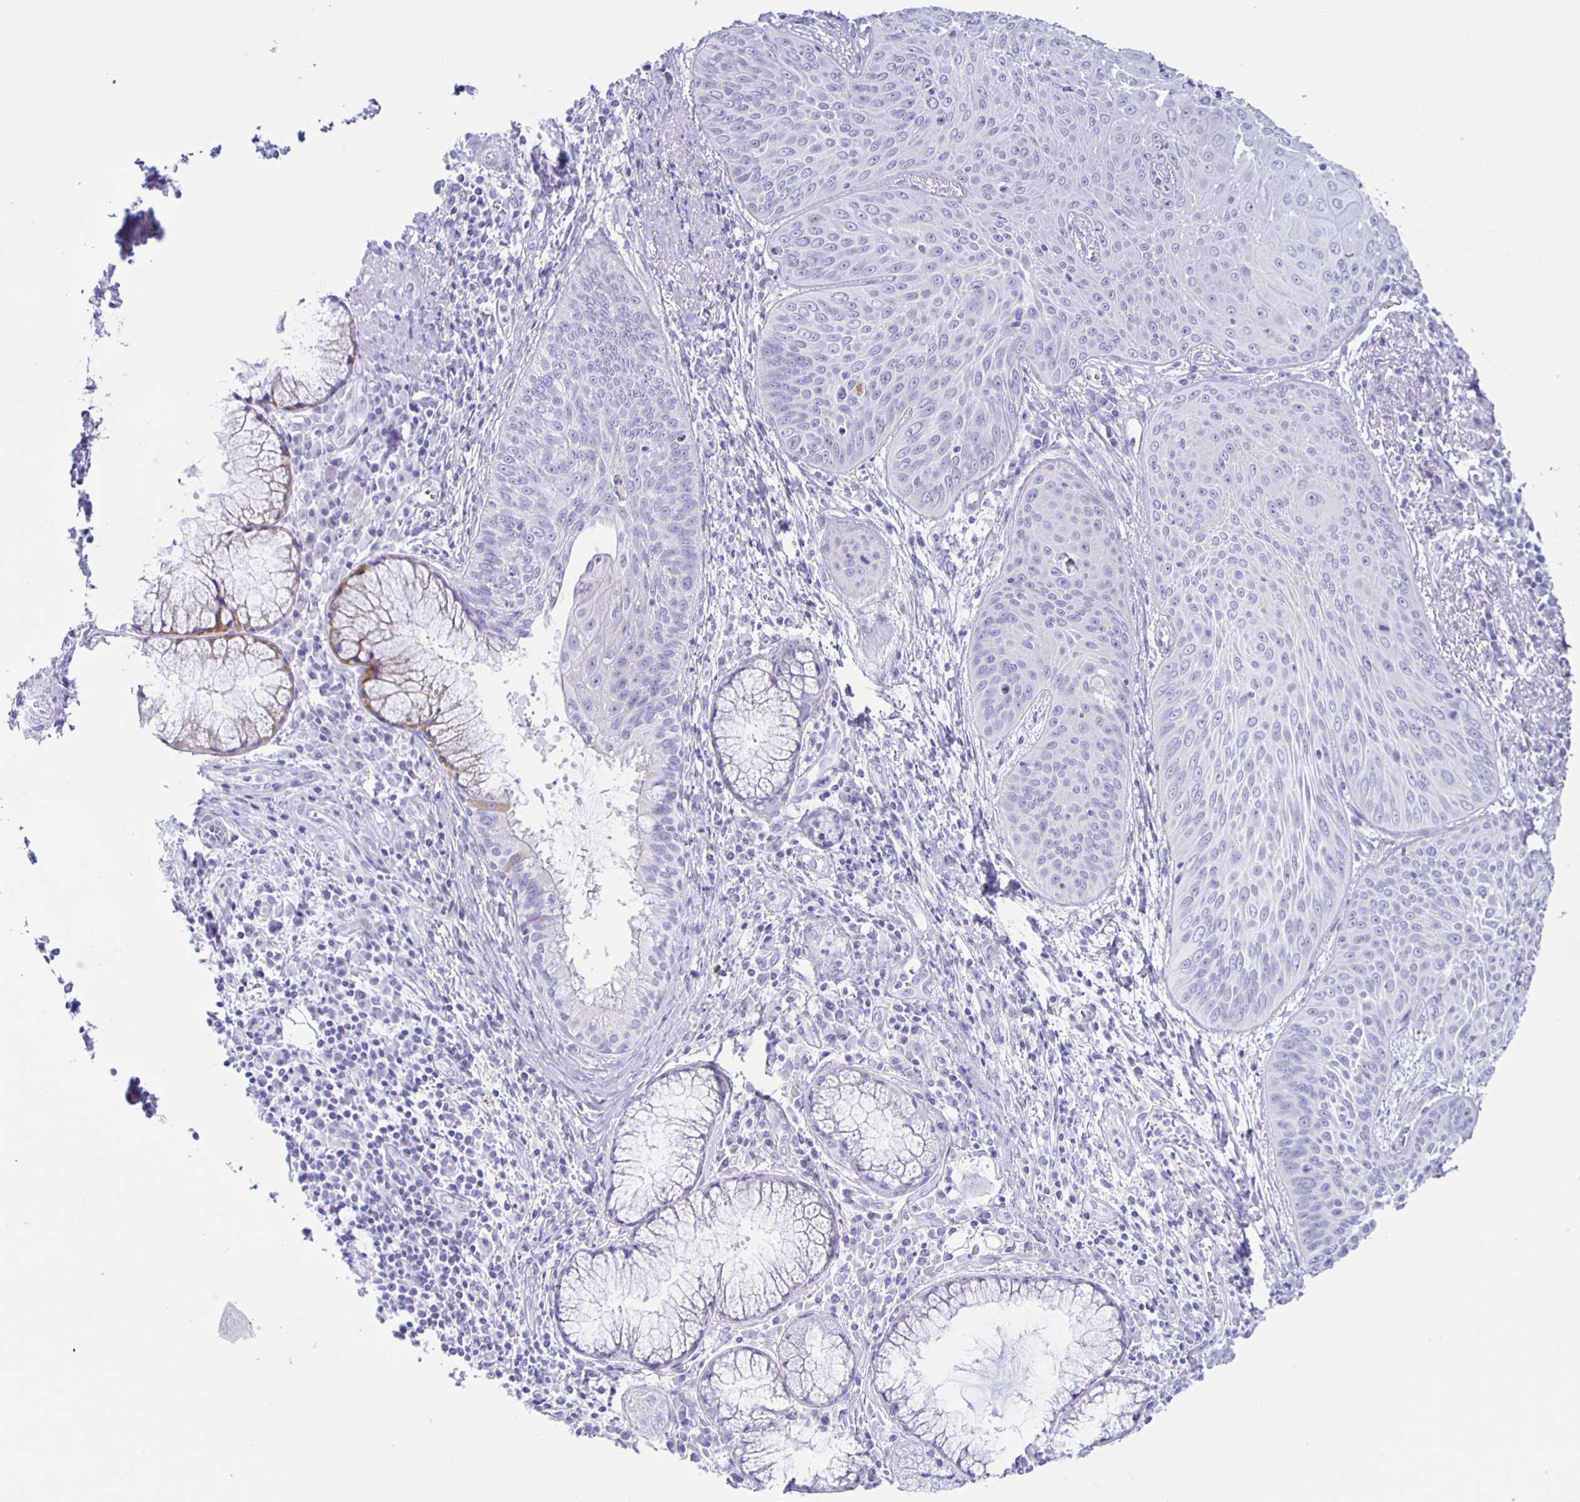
{"staining": {"intensity": "negative", "quantity": "none", "location": "none"}, "tissue": "lung cancer", "cell_type": "Tumor cells", "image_type": "cancer", "snomed": [{"axis": "morphology", "description": "Squamous cell carcinoma, NOS"}, {"axis": "topography", "description": "Lung"}], "caption": "Tumor cells are negative for protein expression in human lung squamous cell carcinoma.", "gene": "AQP6", "patient": {"sex": "male", "age": 74}}